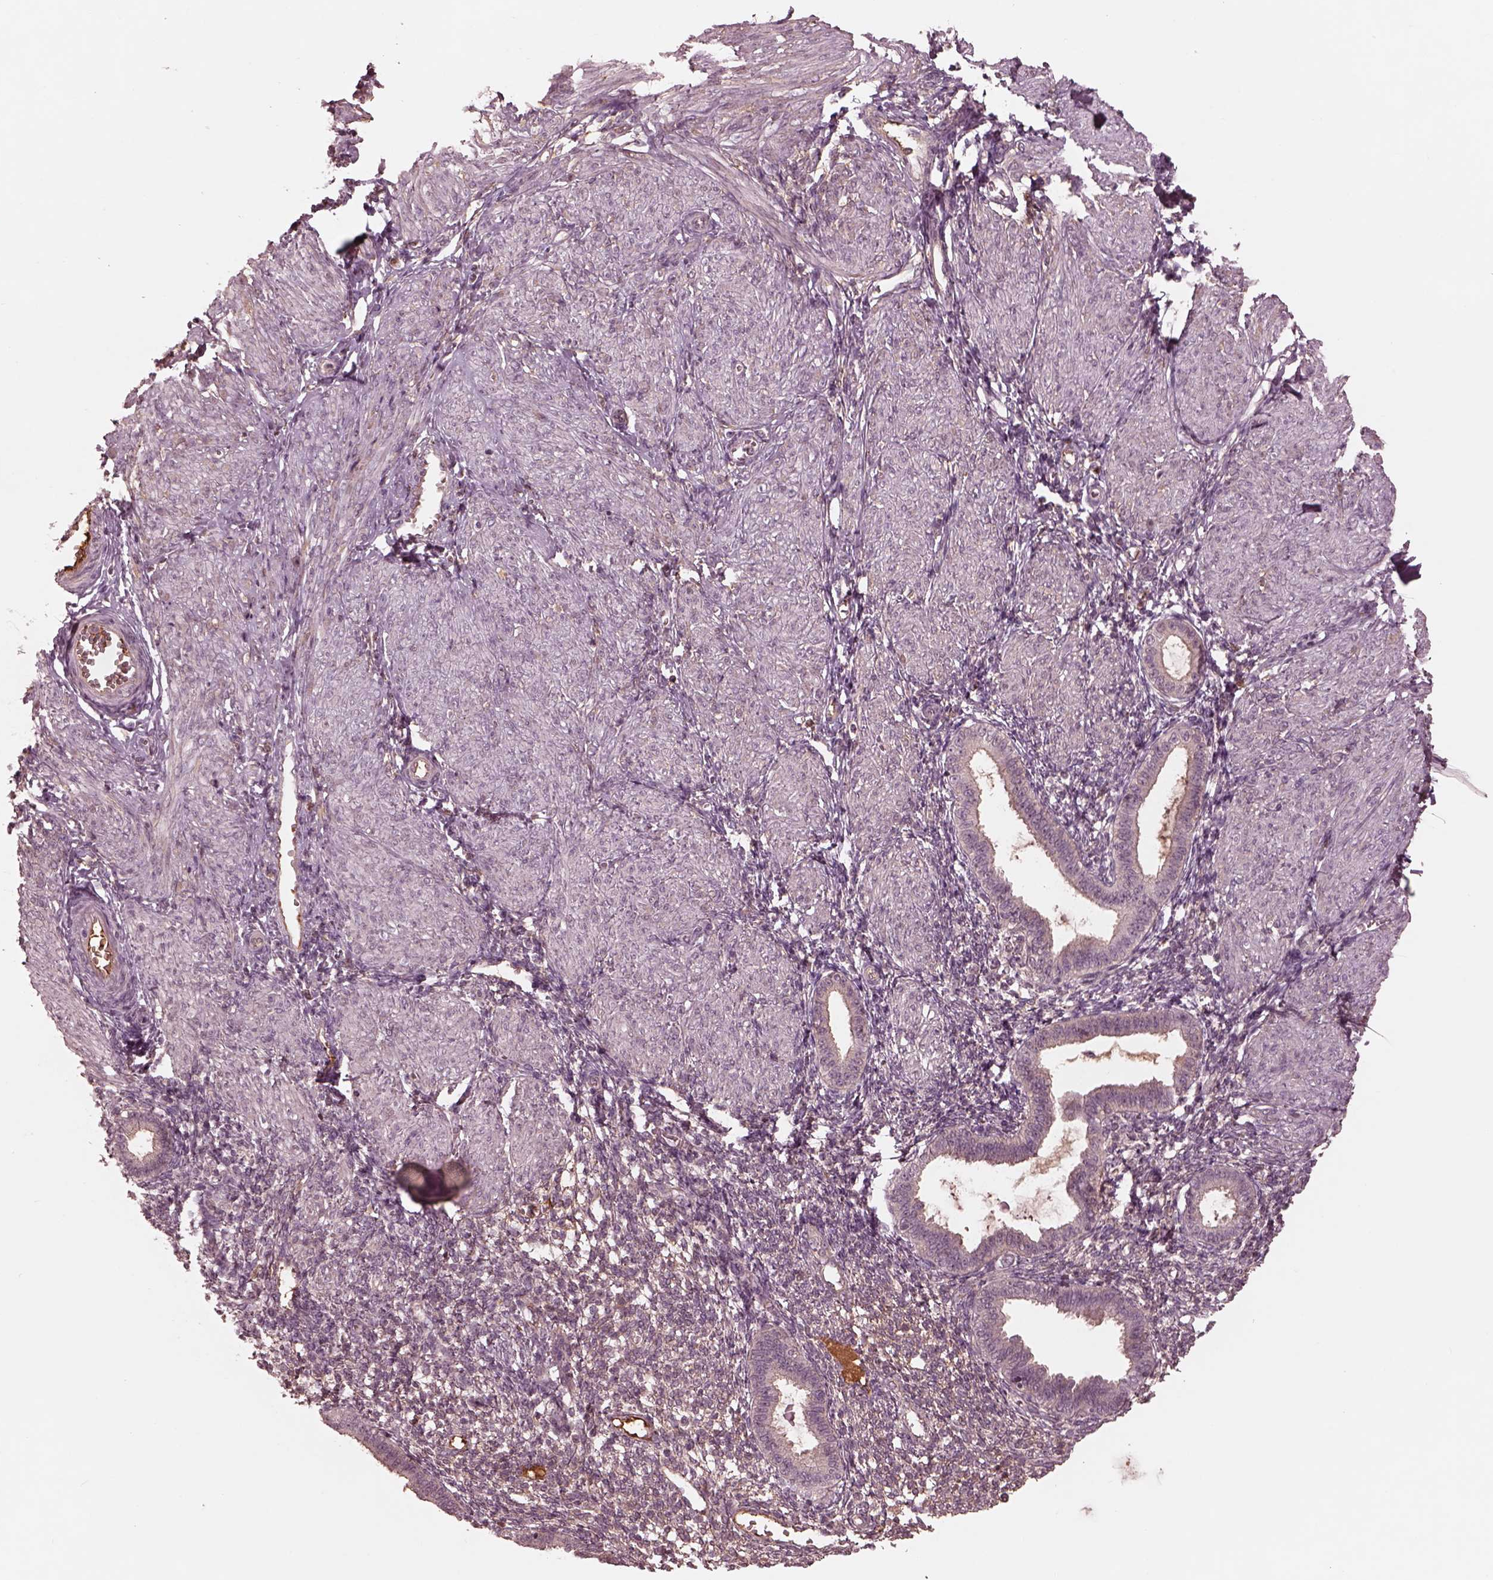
{"staining": {"intensity": "negative", "quantity": "none", "location": "none"}, "tissue": "endometrium", "cell_type": "Cells in endometrial stroma", "image_type": "normal", "snomed": [{"axis": "morphology", "description": "Normal tissue, NOS"}, {"axis": "topography", "description": "Endometrium"}], "caption": "A high-resolution histopathology image shows IHC staining of unremarkable endometrium, which exhibits no significant expression in cells in endometrial stroma.", "gene": "TF", "patient": {"sex": "female", "age": 36}}